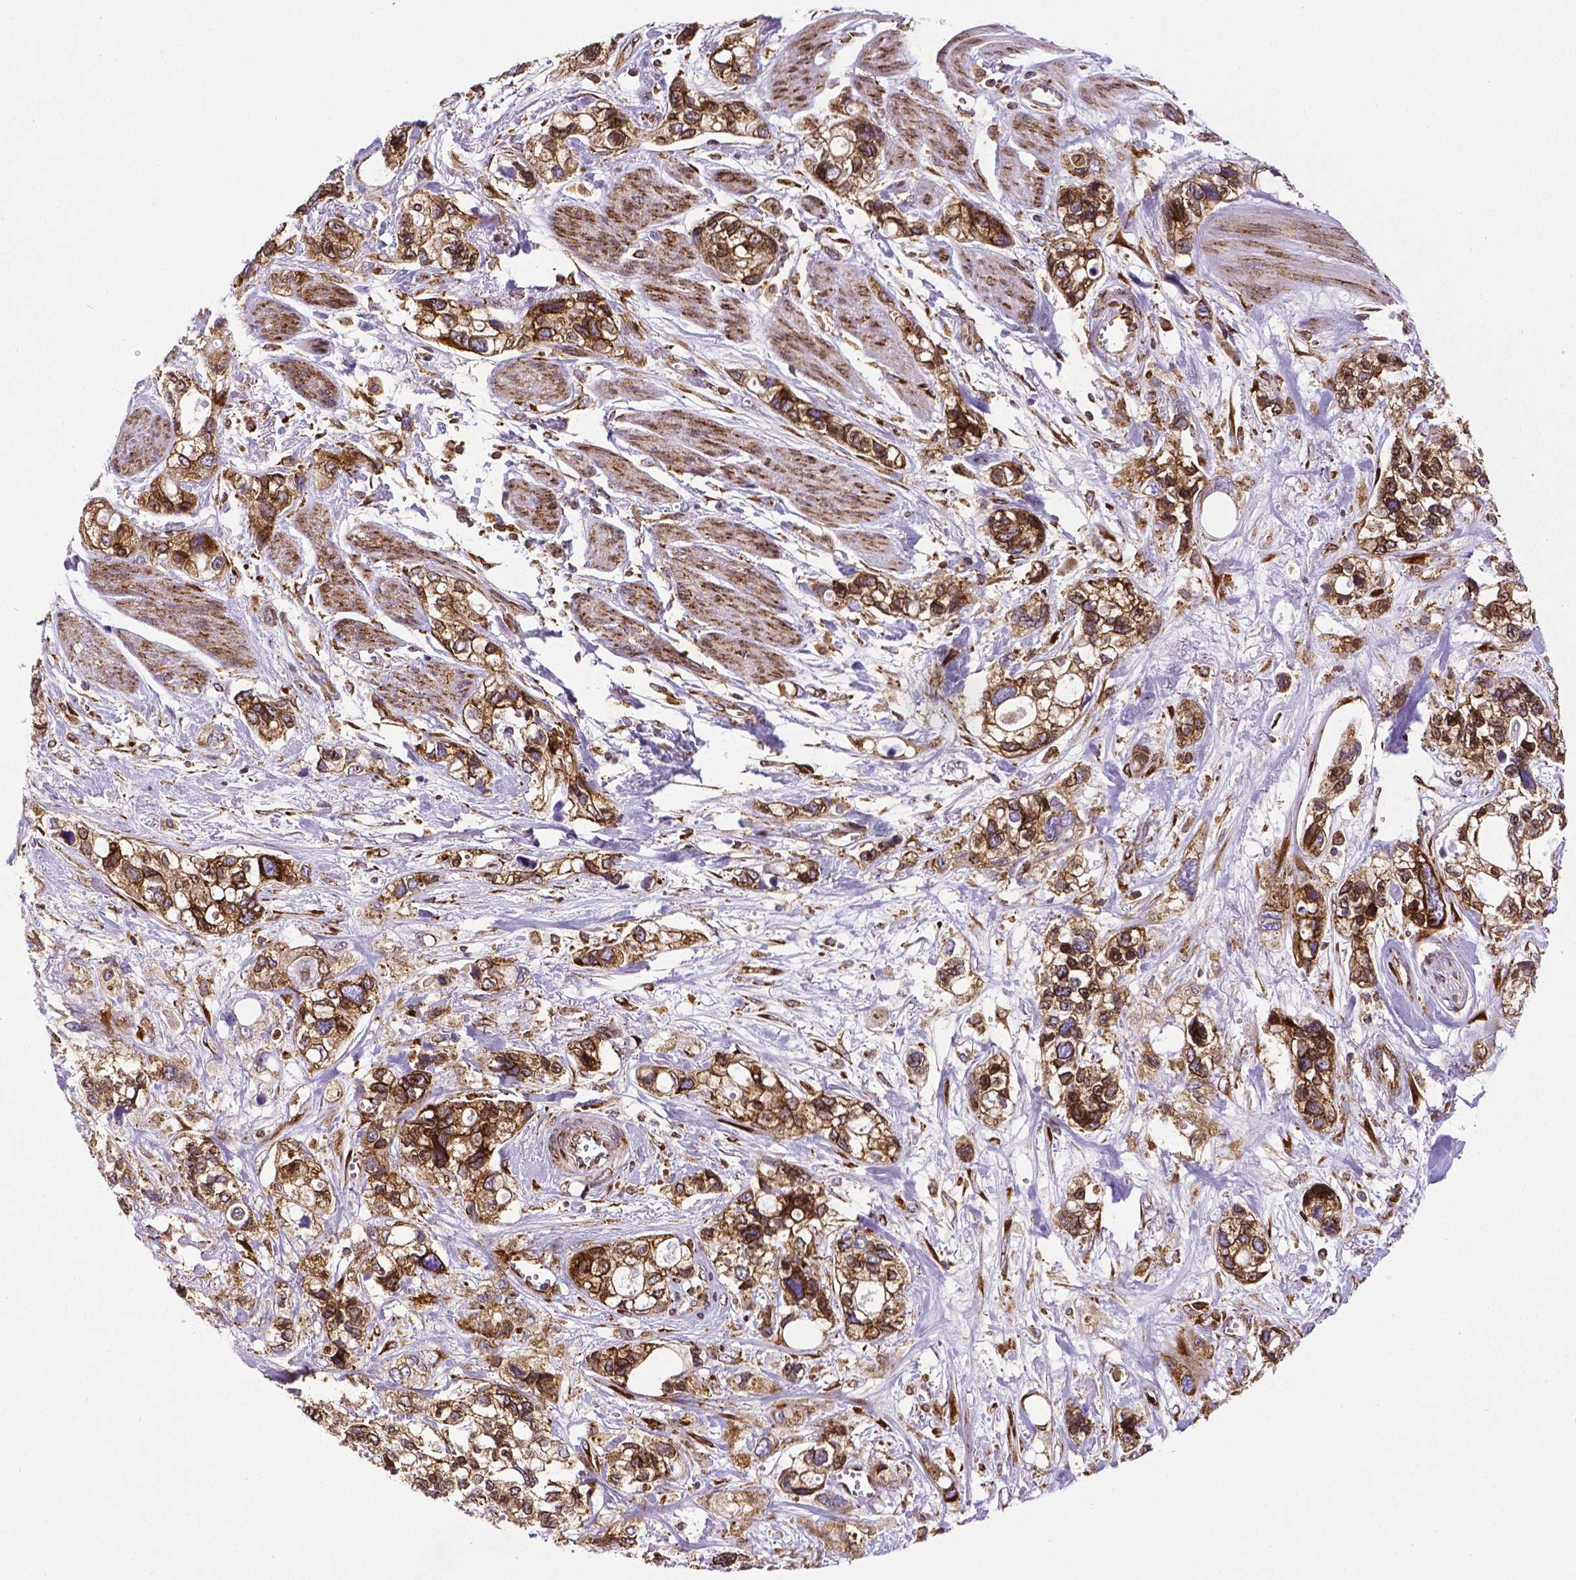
{"staining": {"intensity": "strong", "quantity": ">75%", "location": "cytoplasmic/membranous"}, "tissue": "stomach cancer", "cell_type": "Tumor cells", "image_type": "cancer", "snomed": [{"axis": "morphology", "description": "Adenocarcinoma, NOS"}, {"axis": "topography", "description": "Stomach, upper"}], "caption": "DAB immunohistochemical staining of stomach adenocarcinoma reveals strong cytoplasmic/membranous protein expression in approximately >75% of tumor cells.", "gene": "MTDH", "patient": {"sex": "female", "age": 81}}